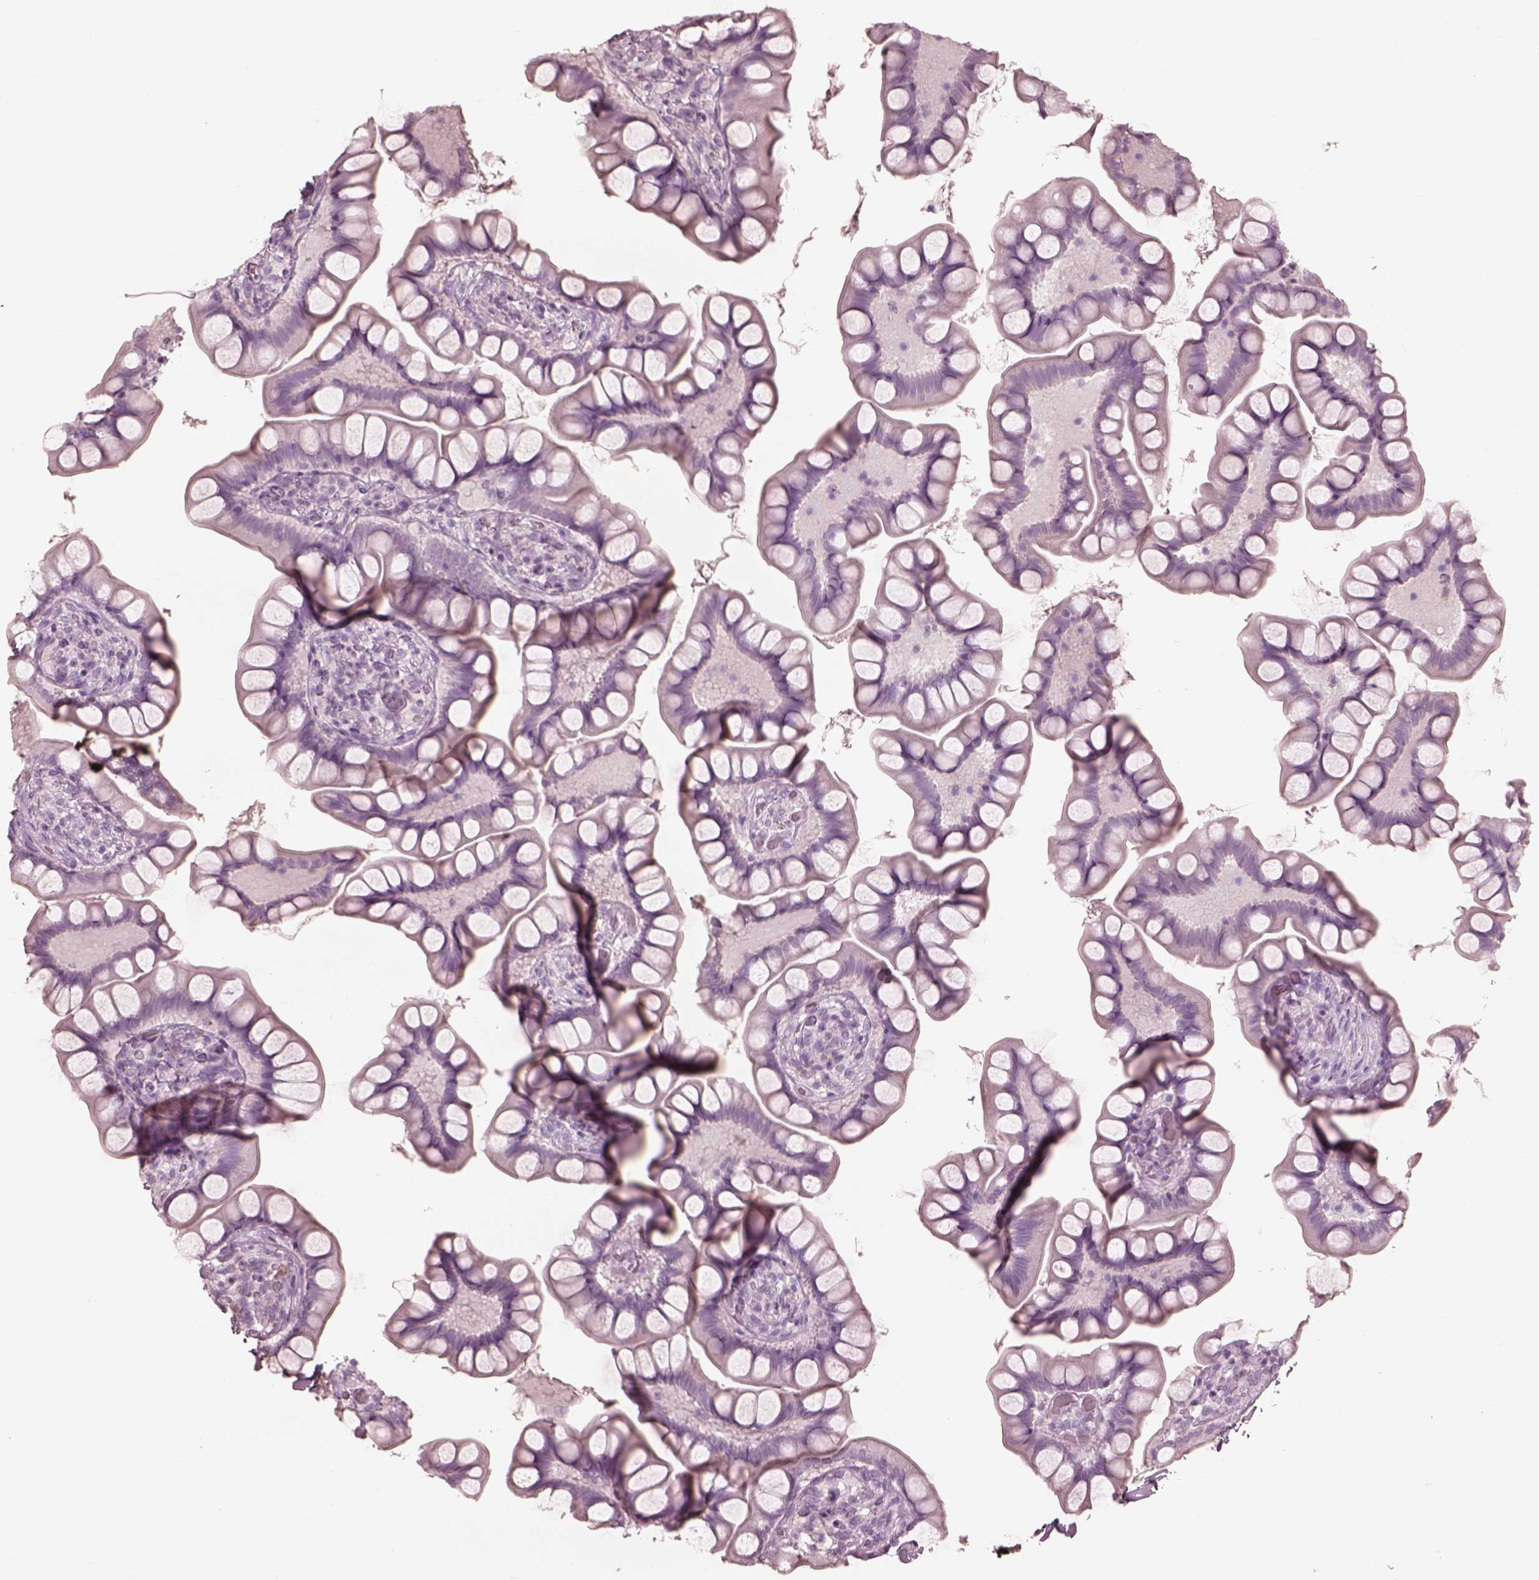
{"staining": {"intensity": "negative", "quantity": "none", "location": "none"}, "tissue": "small intestine", "cell_type": "Glandular cells", "image_type": "normal", "snomed": [{"axis": "morphology", "description": "Normal tissue, NOS"}, {"axis": "topography", "description": "Small intestine"}], "caption": "High power microscopy photomicrograph of an IHC photomicrograph of unremarkable small intestine, revealing no significant positivity in glandular cells. The staining was performed using DAB to visualize the protein expression in brown, while the nuclei were stained in blue with hematoxylin (Magnification: 20x).", "gene": "PDCD1", "patient": {"sex": "male", "age": 70}}